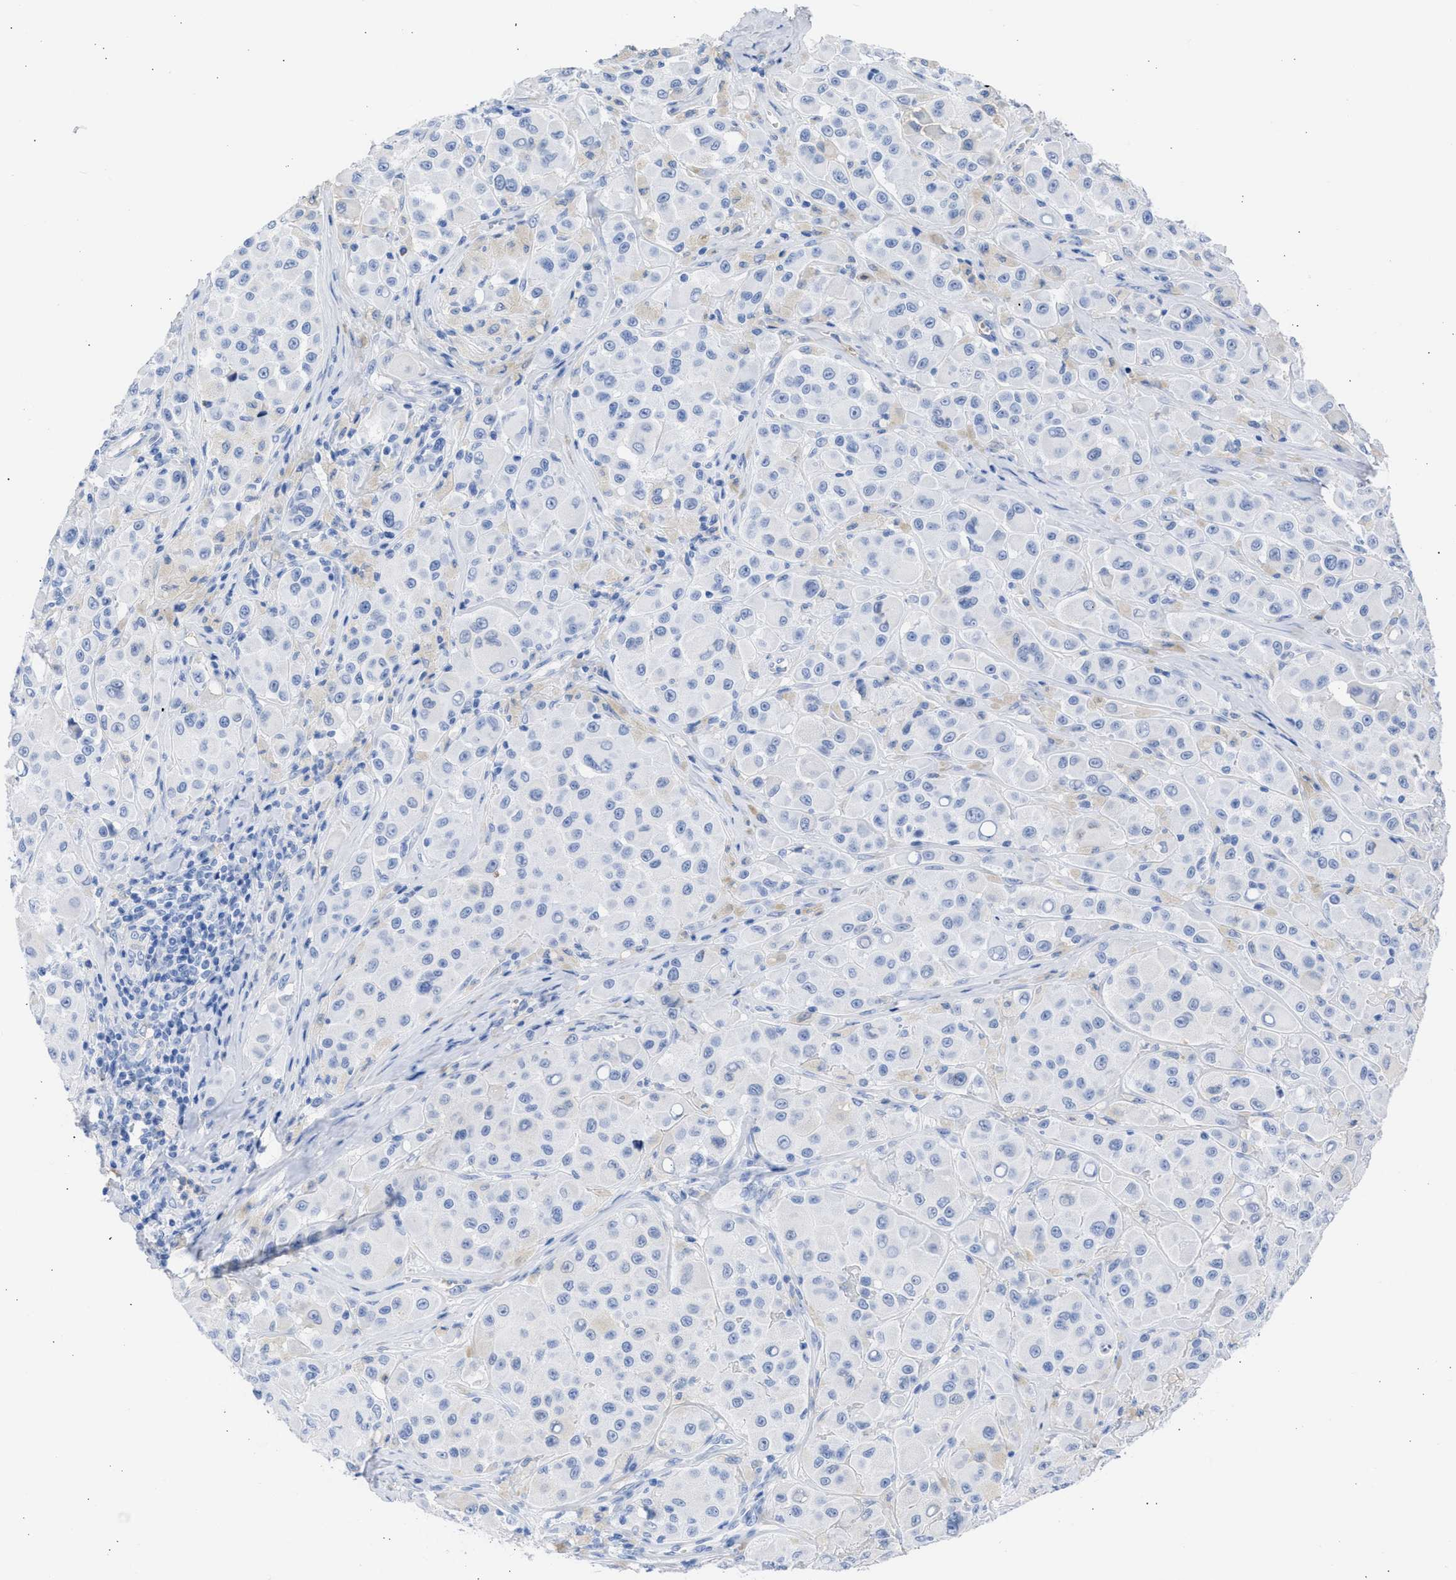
{"staining": {"intensity": "negative", "quantity": "none", "location": "none"}, "tissue": "melanoma", "cell_type": "Tumor cells", "image_type": "cancer", "snomed": [{"axis": "morphology", "description": "Malignant melanoma, NOS"}, {"axis": "topography", "description": "Skin"}], "caption": "Melanoma stained for a protein using IHC reveals no staining tumor cells.", "gene": "RSPH1", "patient": {"sex": "male", "age": 84}}